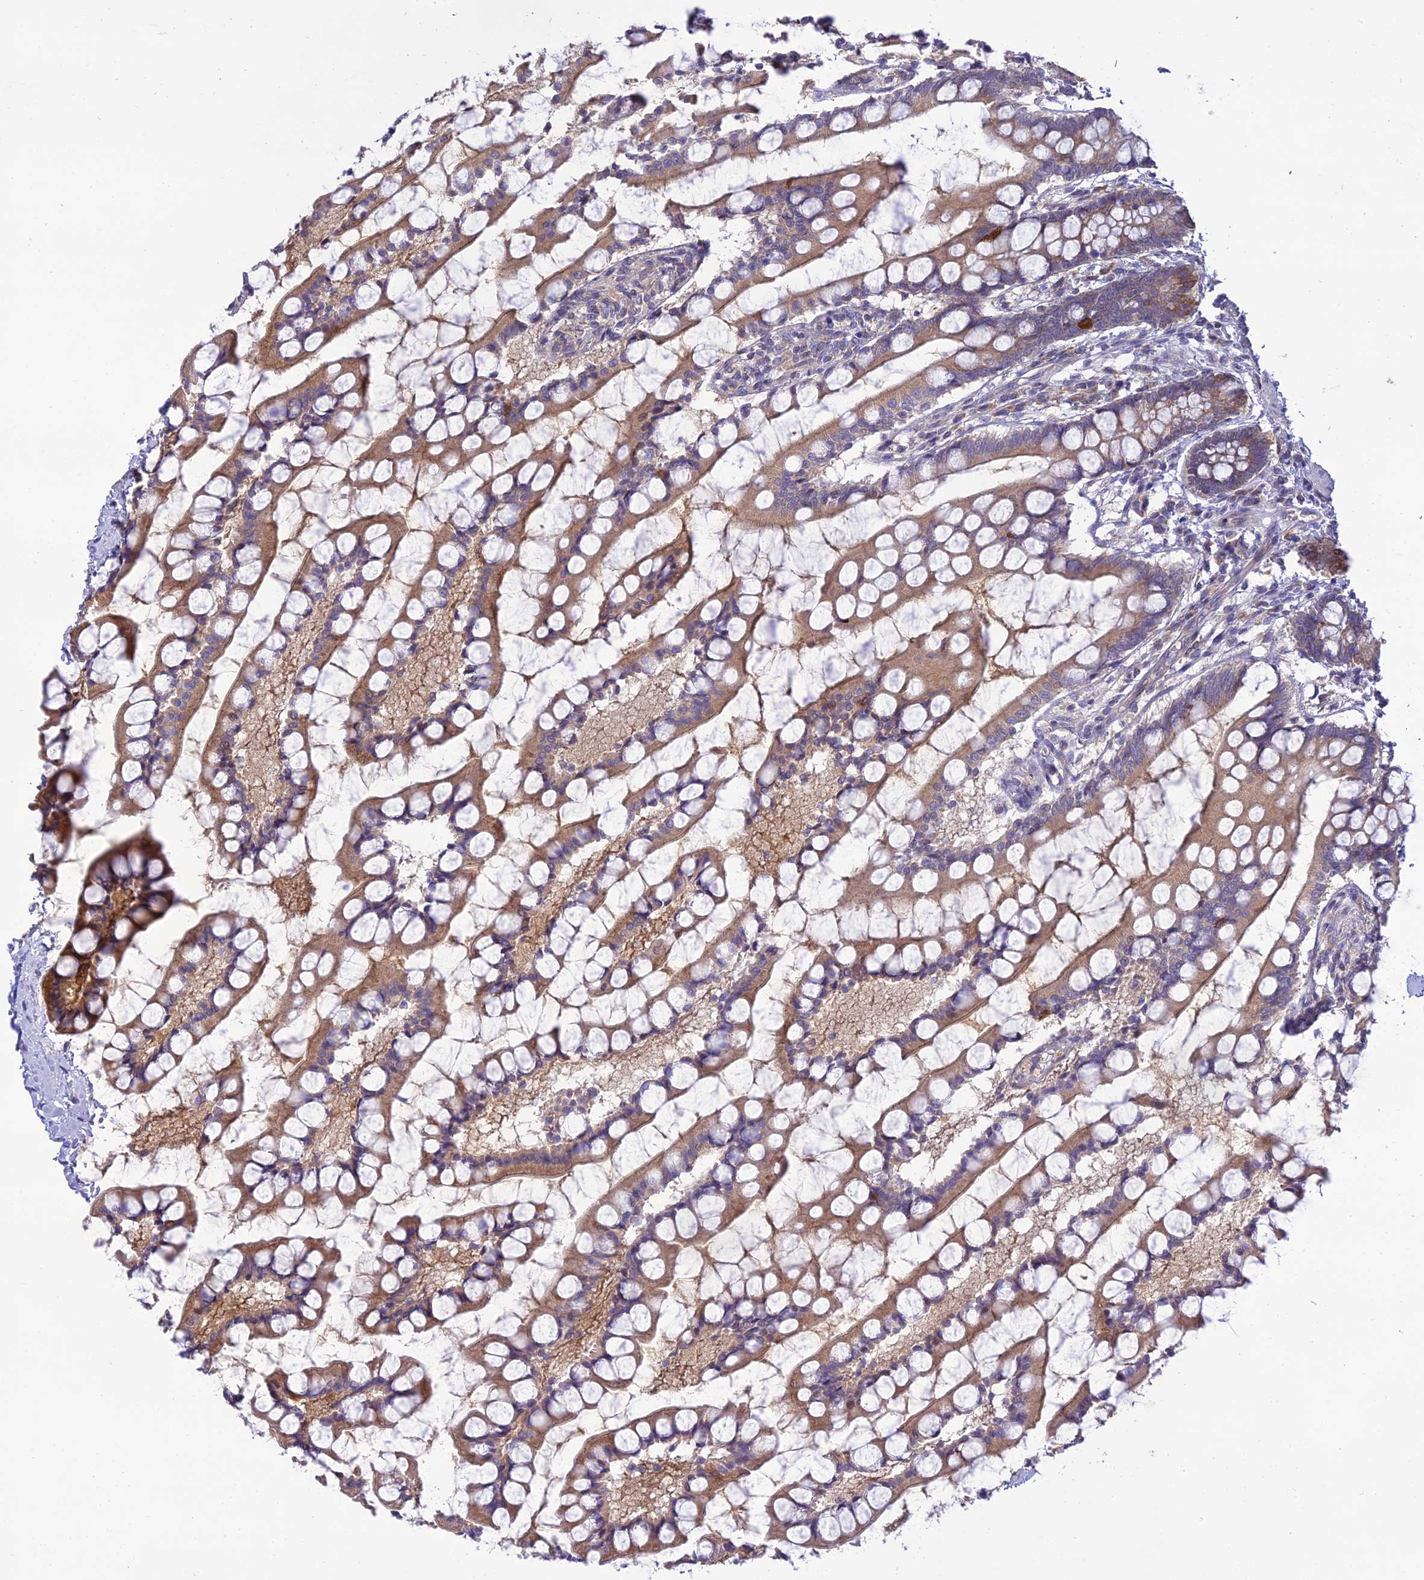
{"staining": {"intensity": "moderate", "quantity": ">75%", "location": "cytoplasmic/membranous"}, "tissue": "small intestine", "cell_type": "Glandular cells", "image_type": "normal", "snomed": [{"axis": "morphology", "description": "Normal tissue, NOS"}, {"axis": "topography", "description": "Small intestine"}], "caption": "Immunohistochemical staining of benign small intestine demonstrates >75% levels of moderate cytoplasmic/membranous protein positivity in approximately >75% of glandular cells. (DAB (3,3'-diaminobenzidine) = brown stain, brightfield microscopy at high magnification).", "gene": "CLCN7", "patient": {"sex": "male", "age": 52}}